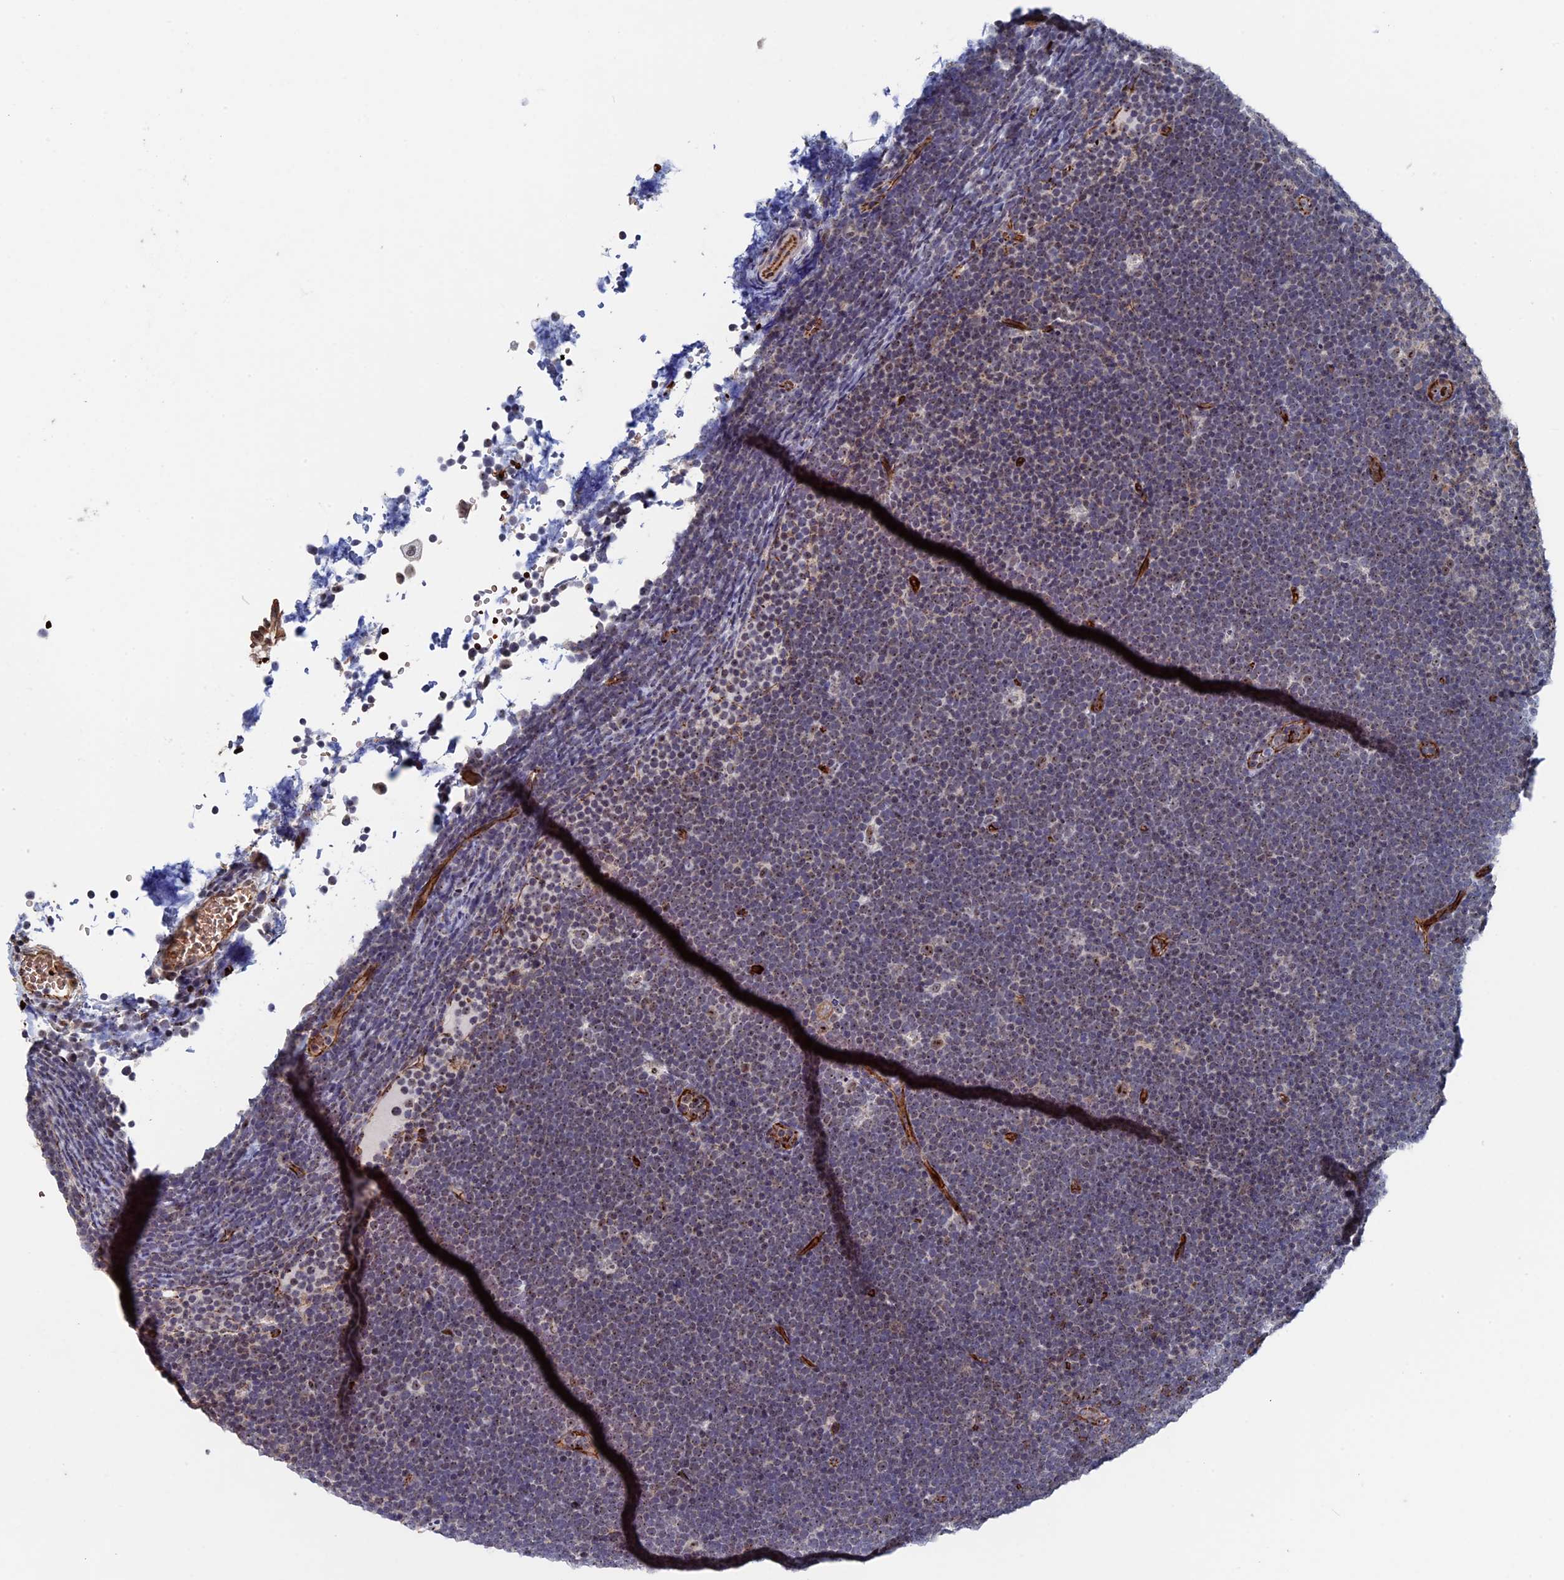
{"staining": {"intensity": "weak", "quantity": "<25%", "location": "nuclear"}, "tissue": "lymphoma", "cell_type": "Tumor cells", "image_type": "cancer", "snomed": [{"axis": "morphology", "description": "Malignant lymphoma, non-Hodgkin's type, High grade"}, {"axis": "topography", "description": "Lymph node"}], "caption": "A micrograph of lymphoma stained for a protein reveals no brown staining in tumor cells. (Stains: DAB (3,3'-diaminobenzidine) immunohistochemistry with hematoxylin counter stain, Microscopy: brightfield microscopy at high magnification).", "gene": "EXOSC9", "patient": {"sex": "male", "age": 13}}